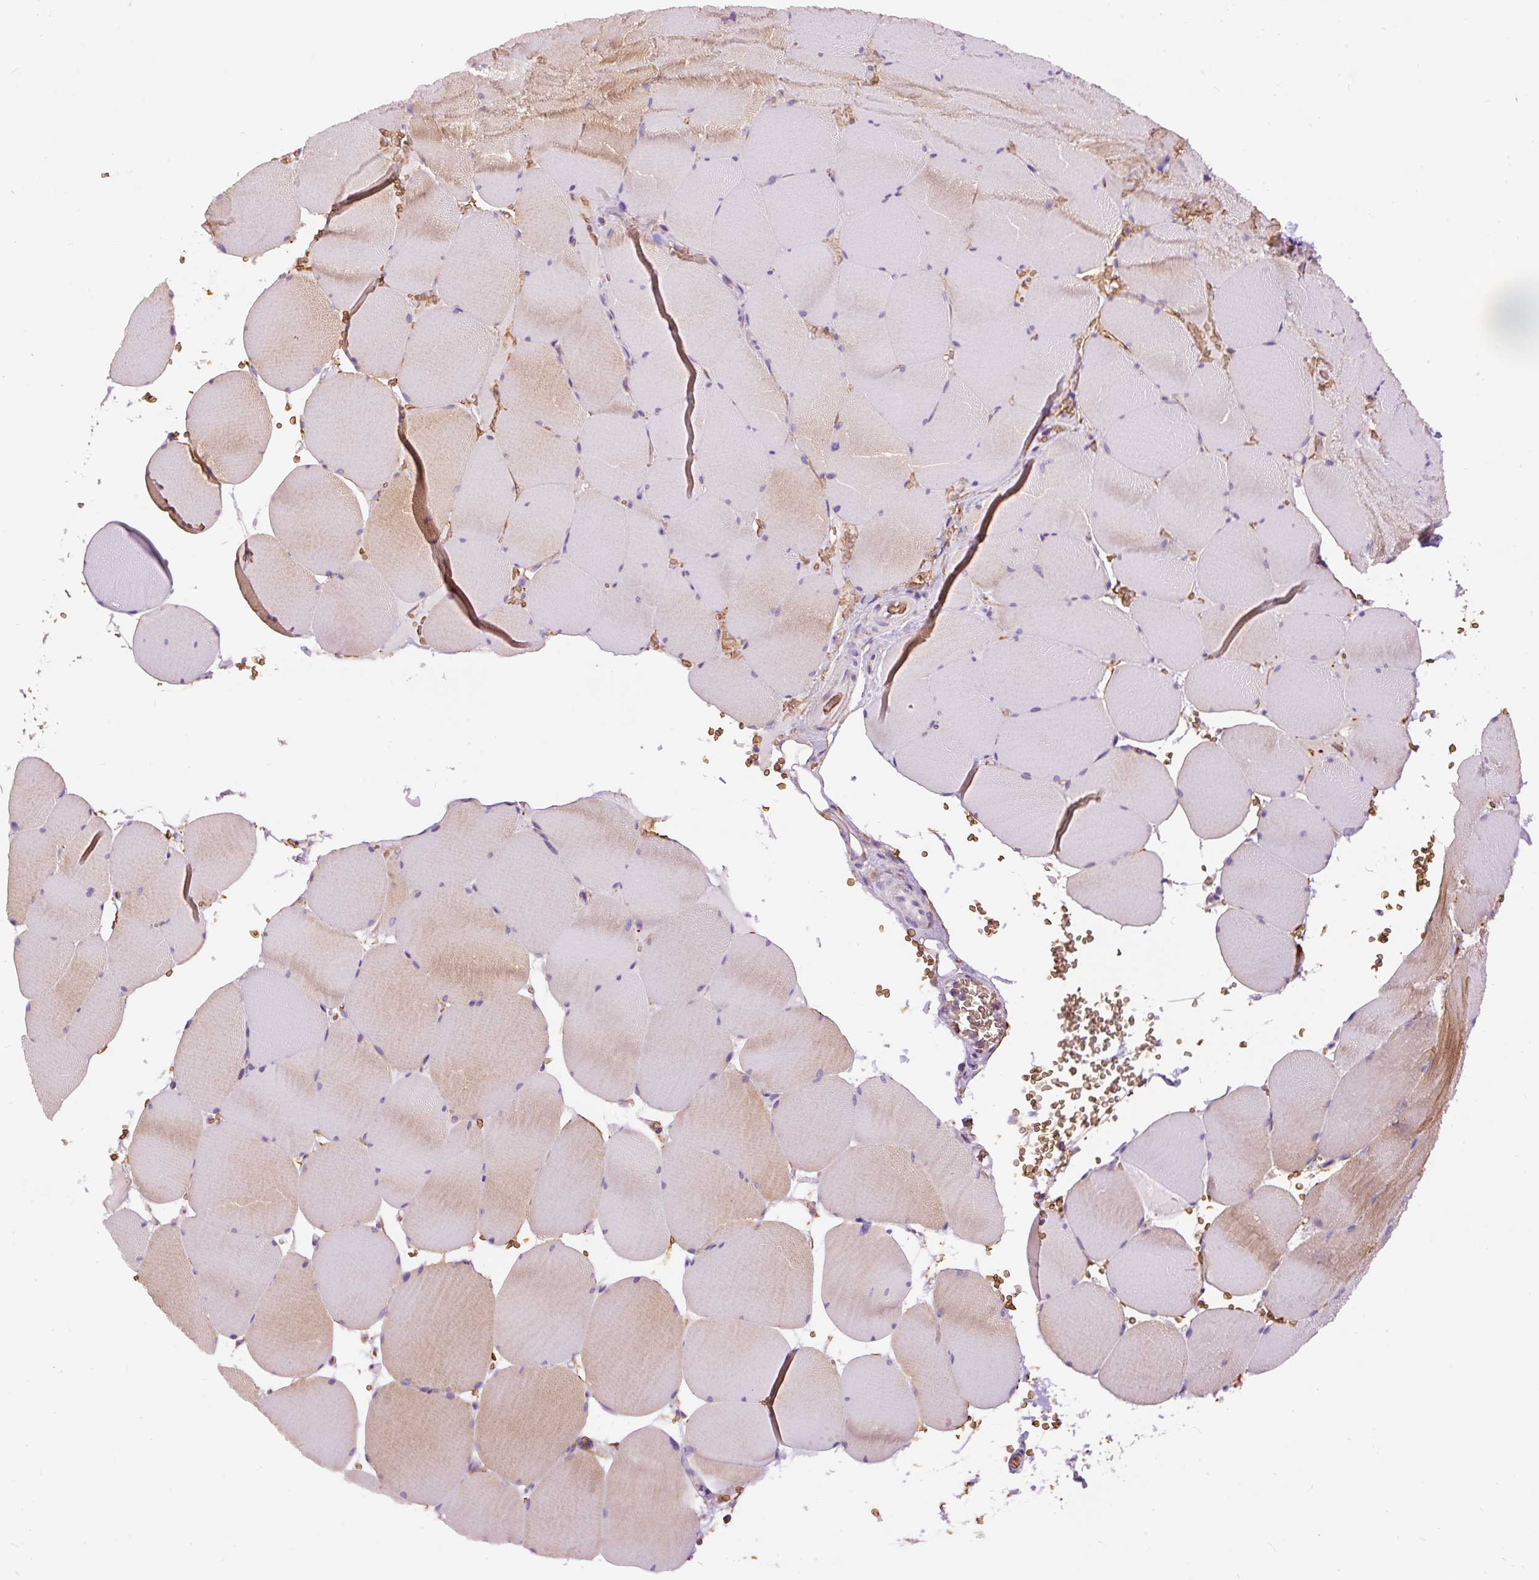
{"staining": {"intensity": "moderate", "quantity": "25%-75%", "location": "cytoplasmic/membranous"}, "tissue": "skeletal muscle", "cell_type": "Myocytes", "image_type": "normal", "snomed": [{"axis": "morphology", "description": "Normal tissue, NOS"}, {"axis": "topography", "description": "Skeletal muscle"}, {"axis": "topography", "description": "Head-Neck"}], "caption": "IHC staining of benign skeletal muscle, which displays medium levels of moderate cytoplasmic/membranous expression in approximately 25%-75% of myocytes indicating moderate cytoplasmic/membranous protein staining. The staining was performed using DAB (brown) for protein detection and nuclei were counterstained in hematoxylin (blue).", "gene": "PRRC2A", "patient": {"sex": "male", "age": 66}}